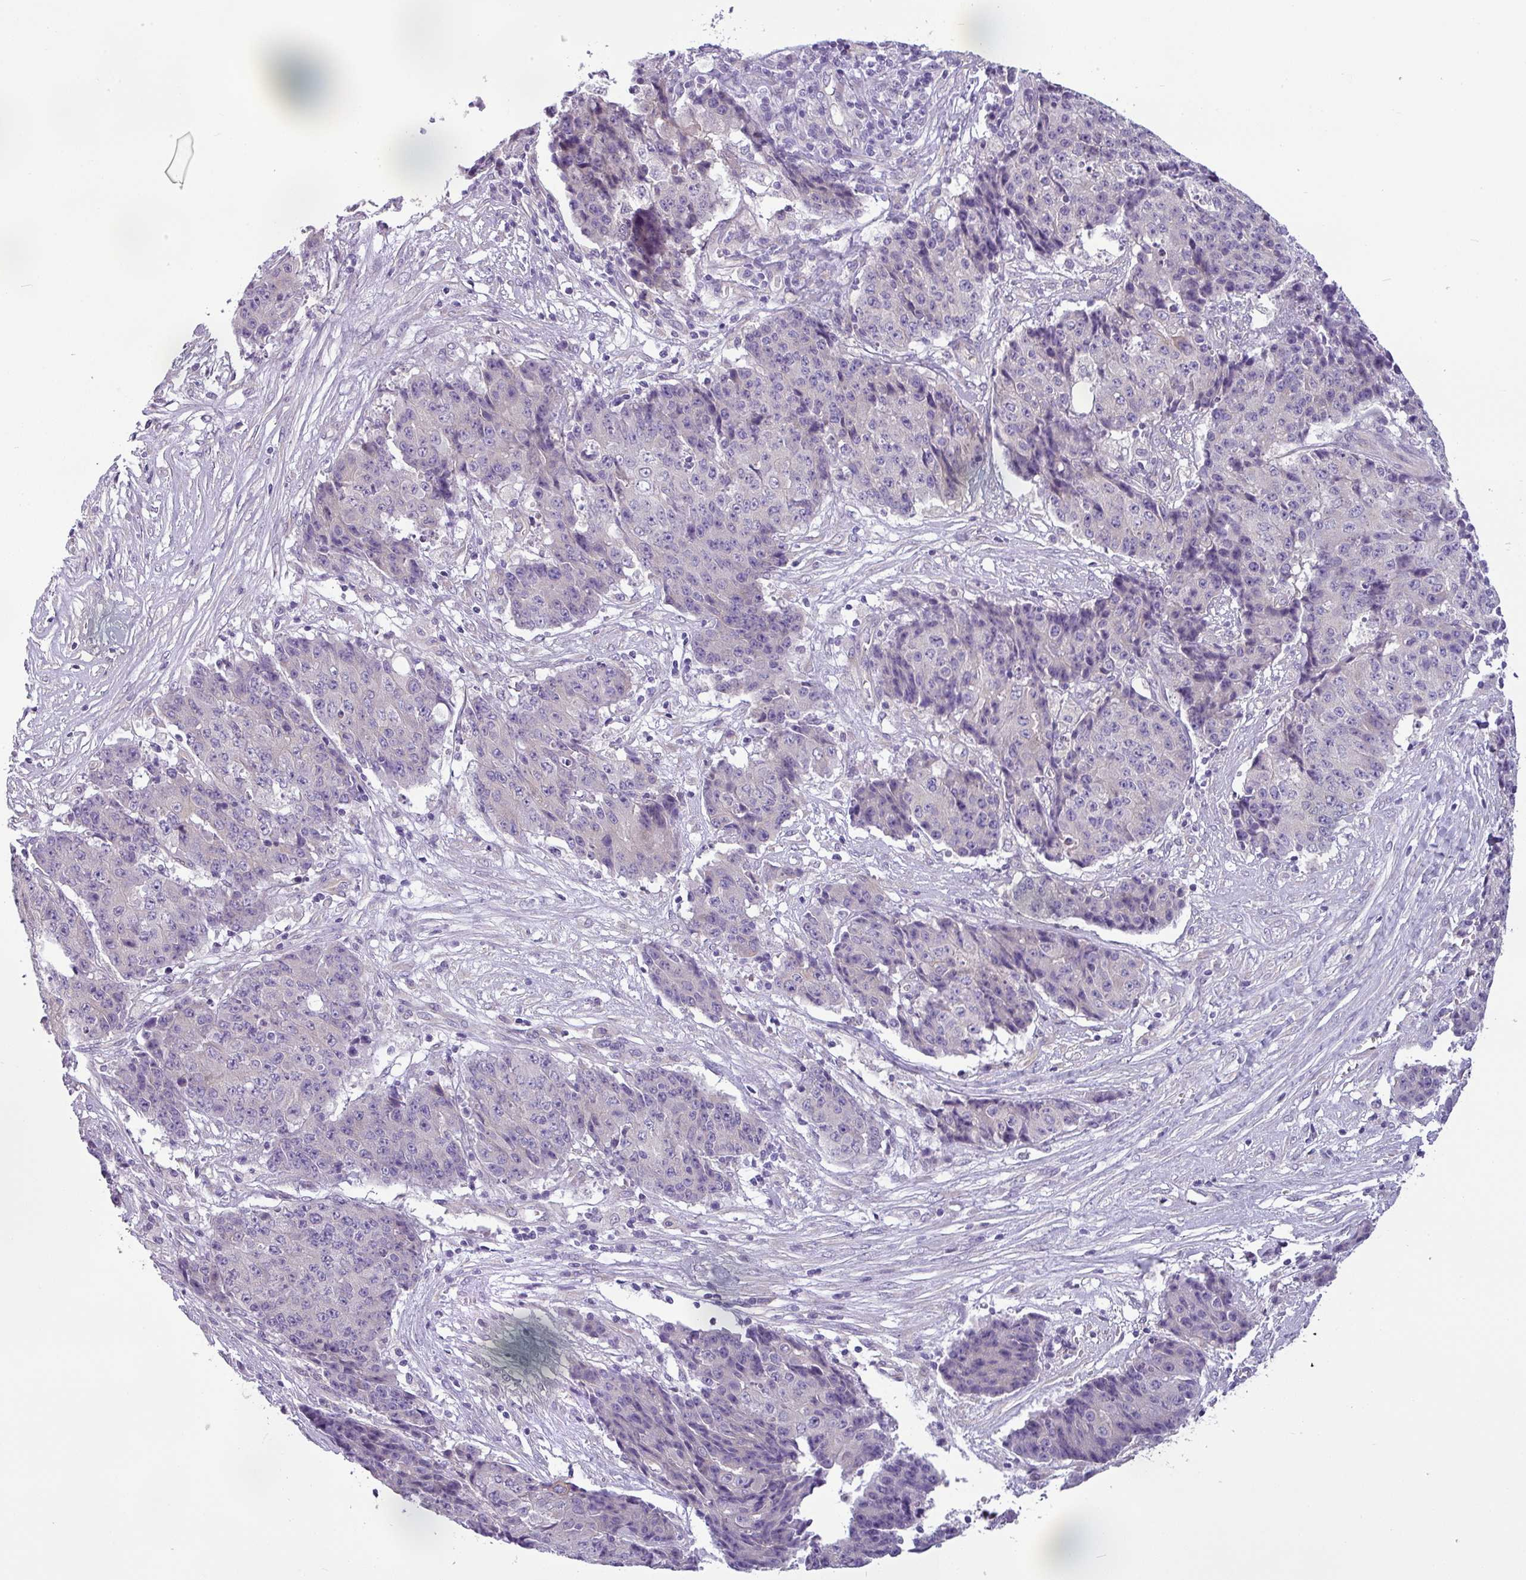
{"staining": {"intensity": "negative", "quantity": "none", "location": "none"}, "tissue": "ovarian cancer", "cell_type": "Tumor cells", "image_type": "cancer", "snomed": [{"axis": "morphology", "description": "Carcinoma, endometroid"}, {"axis": "topography", "description": "Ovary"}], "caption": "Immunohistochemistry histopathology image of neoplastic tissue: ovarian cancer stained with DAB (3,3'-diaminobenzidine) shows no significant protein positivity in tumor cells.", "gene": "TOR1AIP2", "patient": {"sex": "female", "age": 42}}